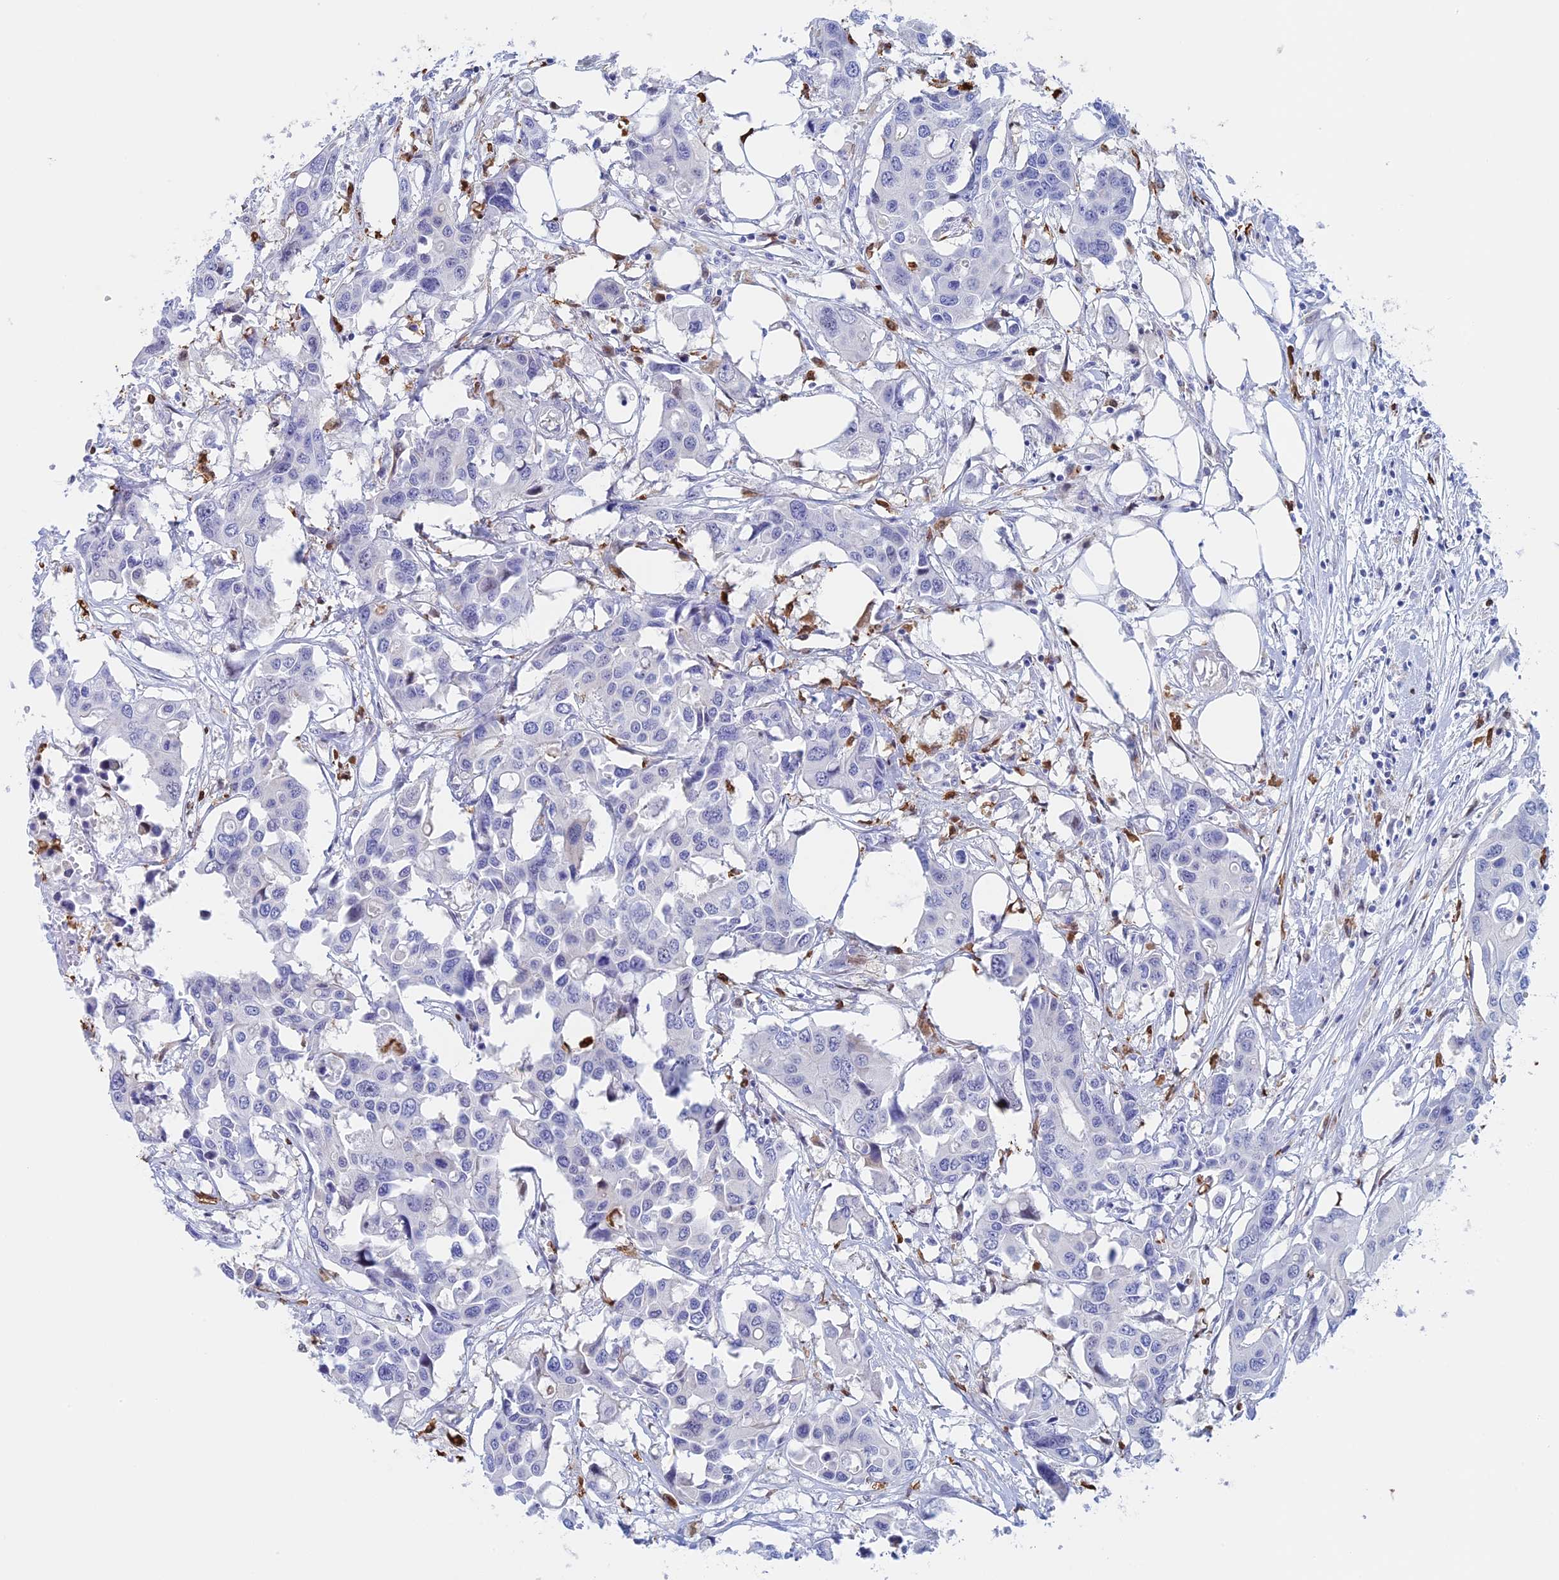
{"staining": {"intensity": "negative", "quantity": "none", "location": "none"}, "tissue": "colorectal cancer", "cell_type": "Tumor cells", "image_type": "cancer", "snomed": [{"axis": "morphology", "description": "Adenocarcinoma, NOS"}, {"axis": "topography", "description": "Colon"}], "caption": "The immunohistochemistry photomicrograph has no significant expression in tumor cells of colorectal cancer tissue.", "gene": "SLC26A1", "patient": {"sex": "male", "age": 77}}